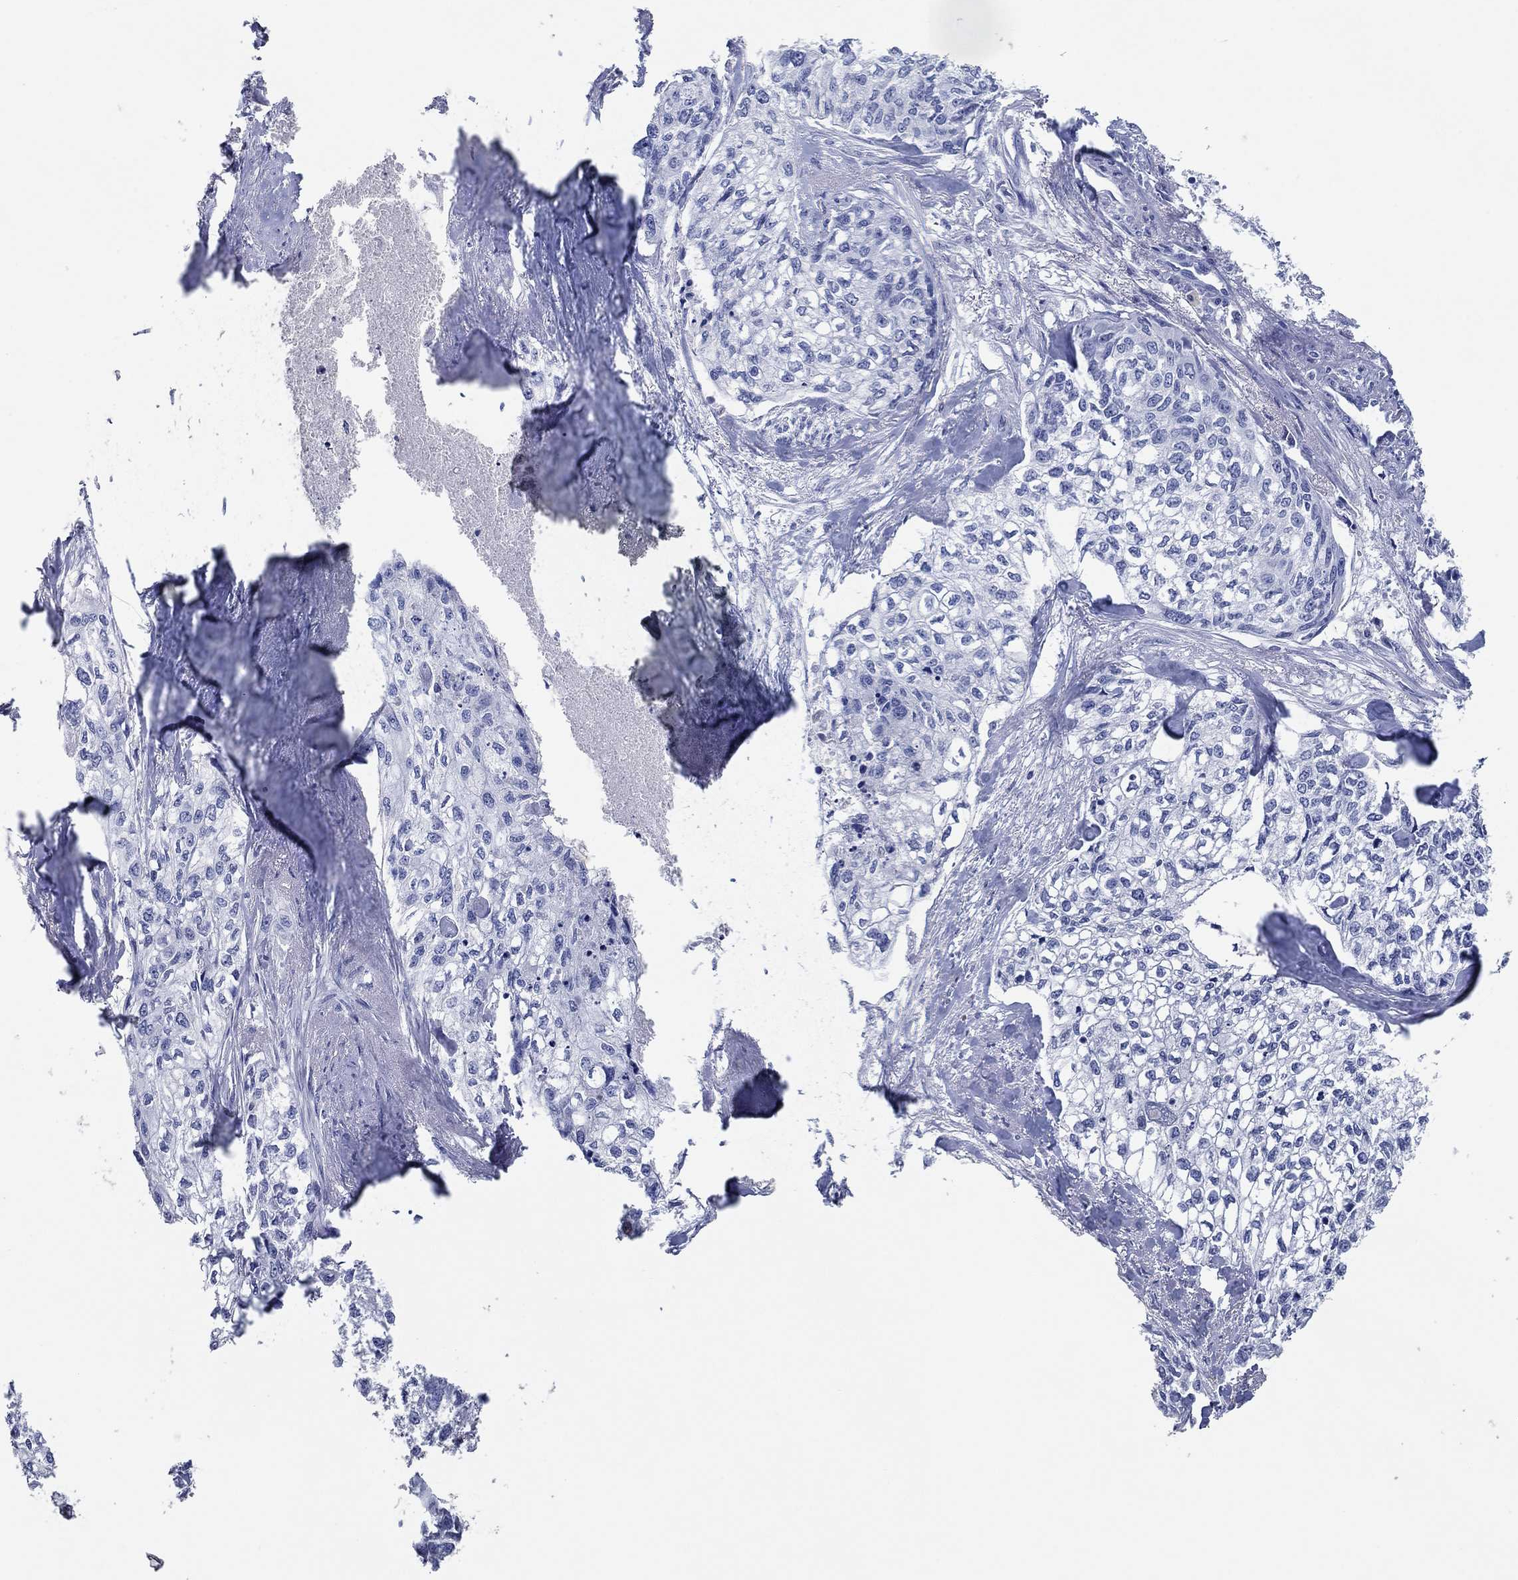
{"staining": {"intensity": "negative", "quantity": "none", "location": "none"}, "tissue": "cervical cancer", "cell_type": "Tumor cells", "image_type": "cancer", "snomed": [{"axis": "morphology", "description": "Squamous cell carcinoma, NOS"}, {"axis": "topography", "description": "Cervix"}], "caption": "This is an IHC histopathology image of squamous cell carcinoma (cervical). There is no expression in tumor cells.", "gene": "POU5F1", "patient": {"sex": "female", "age": 58}}